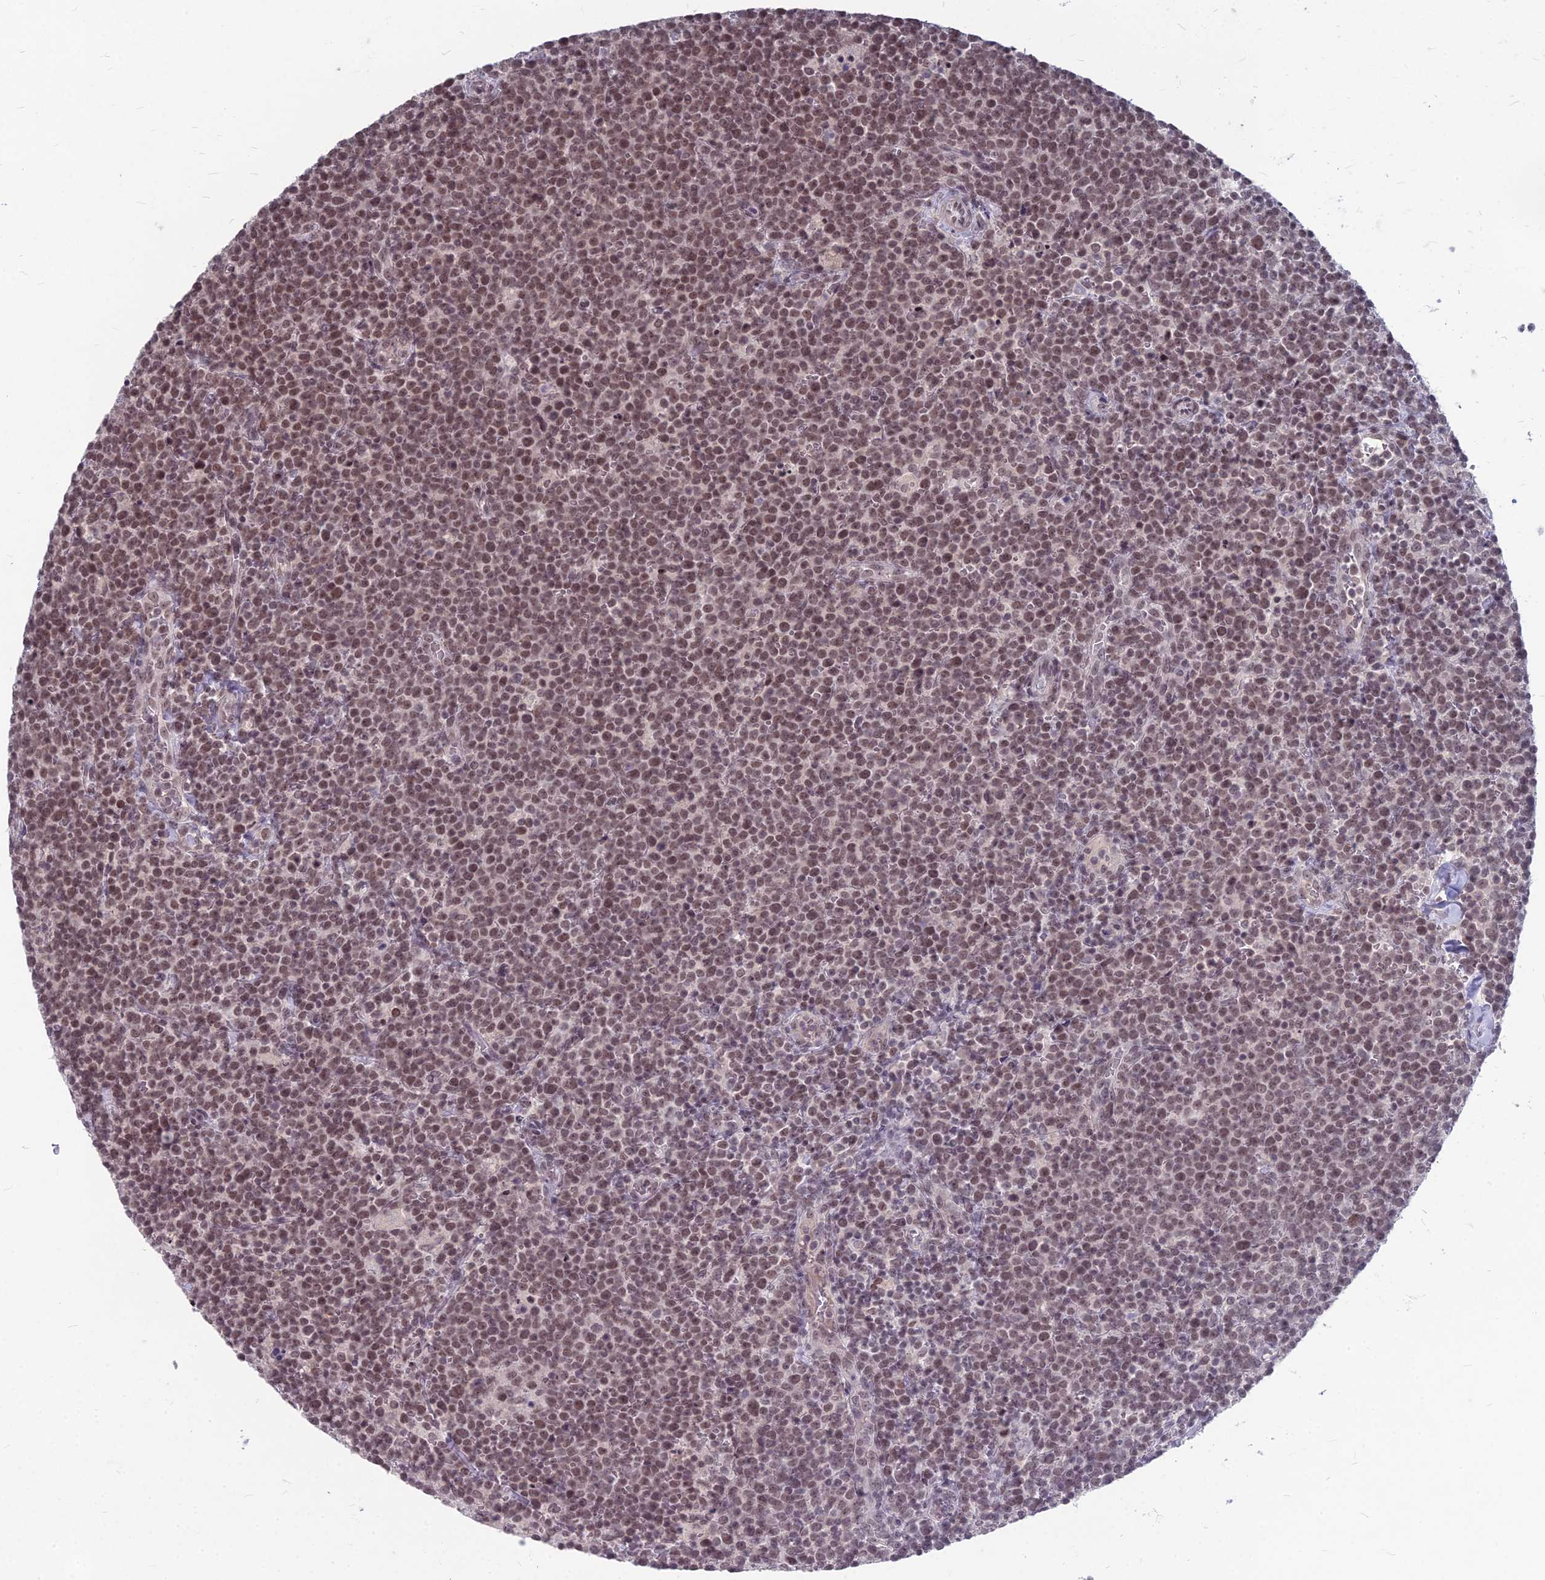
{"staining": {"intensity": "moderate", "quantity": ">75%", "location": "nuclear"}, "tissue": "lymphoma", "cell_type": "Tumor cells", "image_type": "cancer", "snomed": [{"axis": "morphology", "description": "Malignant lymphoma, non-Hodgkin's type, High grade"}, {"axis": "topography", "description": "Lymph node"}], "caption": "Protein expression analysis of lymphoma shows moderate nuclear staining in approximately >75% of tumor cells. (IHC, brightfield microscopy, high magnification).", "gene": "KAT7", "patient": {"sex": "male", "age": 61}}